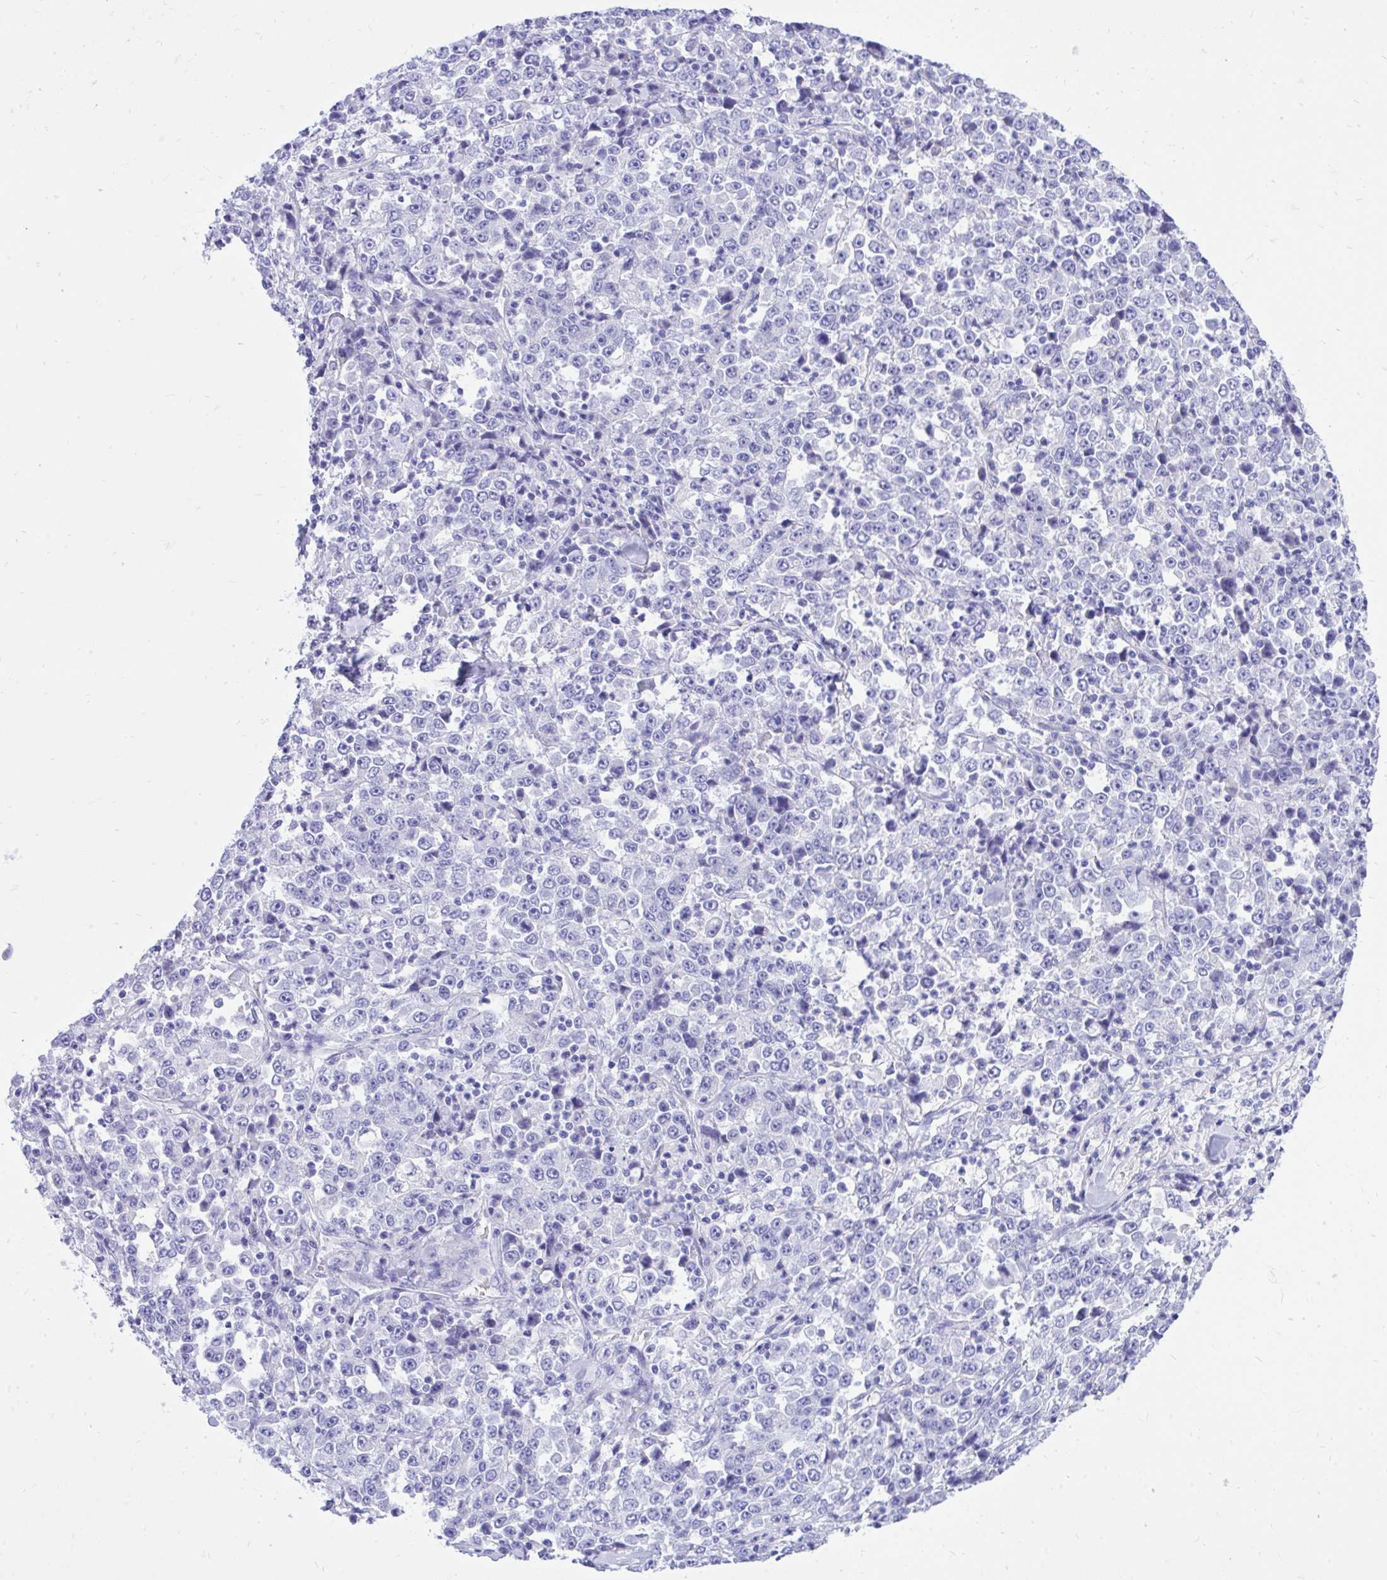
{"staining": {"intensity": "negative", "quantity": "none", "location": "none"}, "tissue": "stomach cancer", "cell_type": "Tumor cells", "image_type": "cancer", "snomed": [{"axis": "morphology", "description": "Normal tissue, NOS"}, {"axis": "morphology", "description": "Adenocarcinoma, NOS"}, {"axis": "topography", "description": "Stomach, upper"}, {"axis": "topography", "description": "Stomach"}], "caption": "A histopathology image of human stomach cancer is negative for staining in tumor cells.", "gene": "MON1A", "patient": {"sex": "male", "age": 59}}